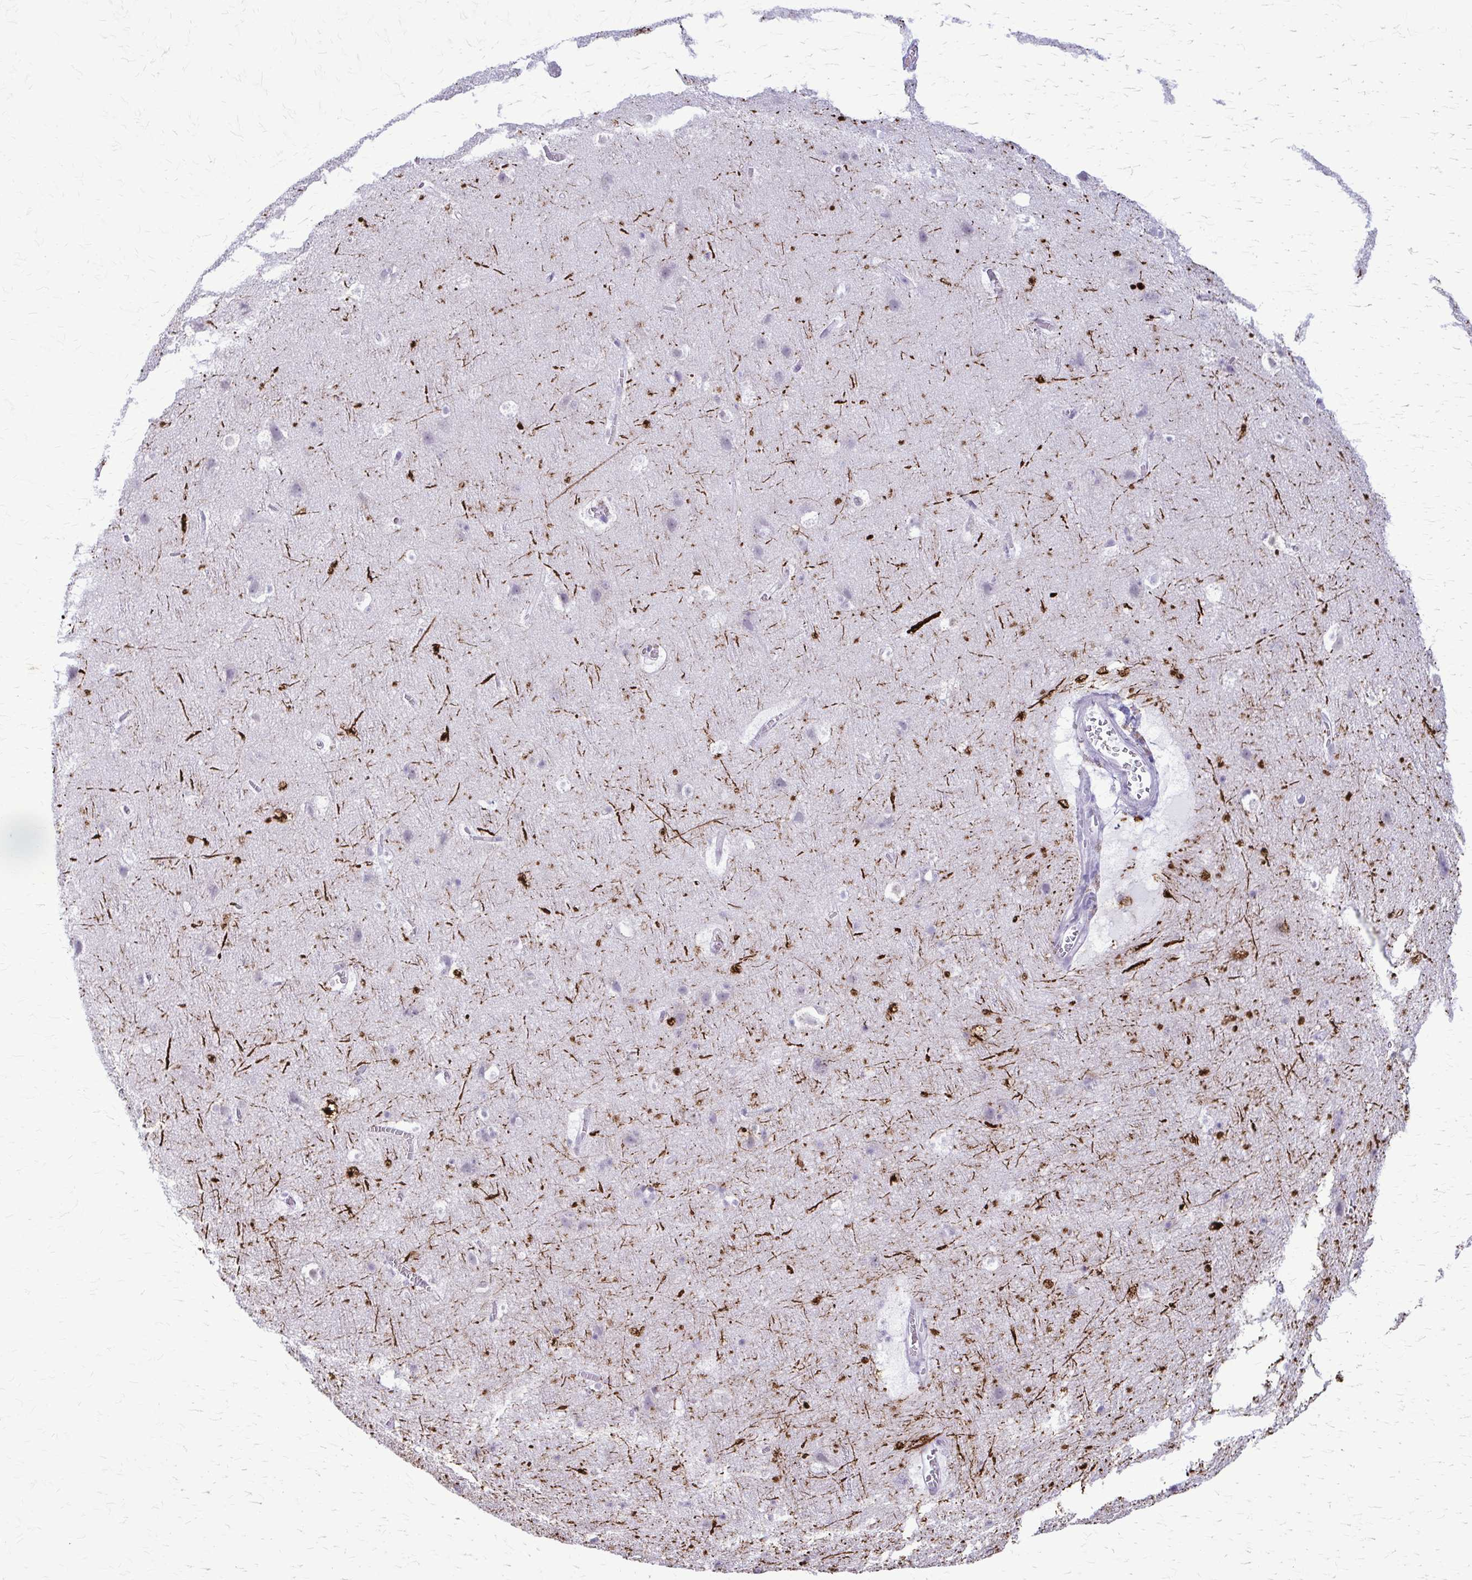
{"staining": {"intensity": "negative", "quantity": "none", "location": "none"}, "tissue": "cerebral cortex", "cell_type": "Endothelial cells", "image_type": "normal", "snomed": [{"axis": "morphology", "description": "Normal tissue, NOS"}, {"axis": "topography", "description": "Cerebral cortex"}], "caption": "Immunohistochemistry image of benign cerebral cortex: human cerebral cortex stained with DAB shows no significant protein staining in endothelial cells. (DAB (3,3'-diaminobenzidine) IHC visualized using brightfield microscopy, high magnification).", "gene": "KRT5", "patient": {"sex": "female", "age": 42}}